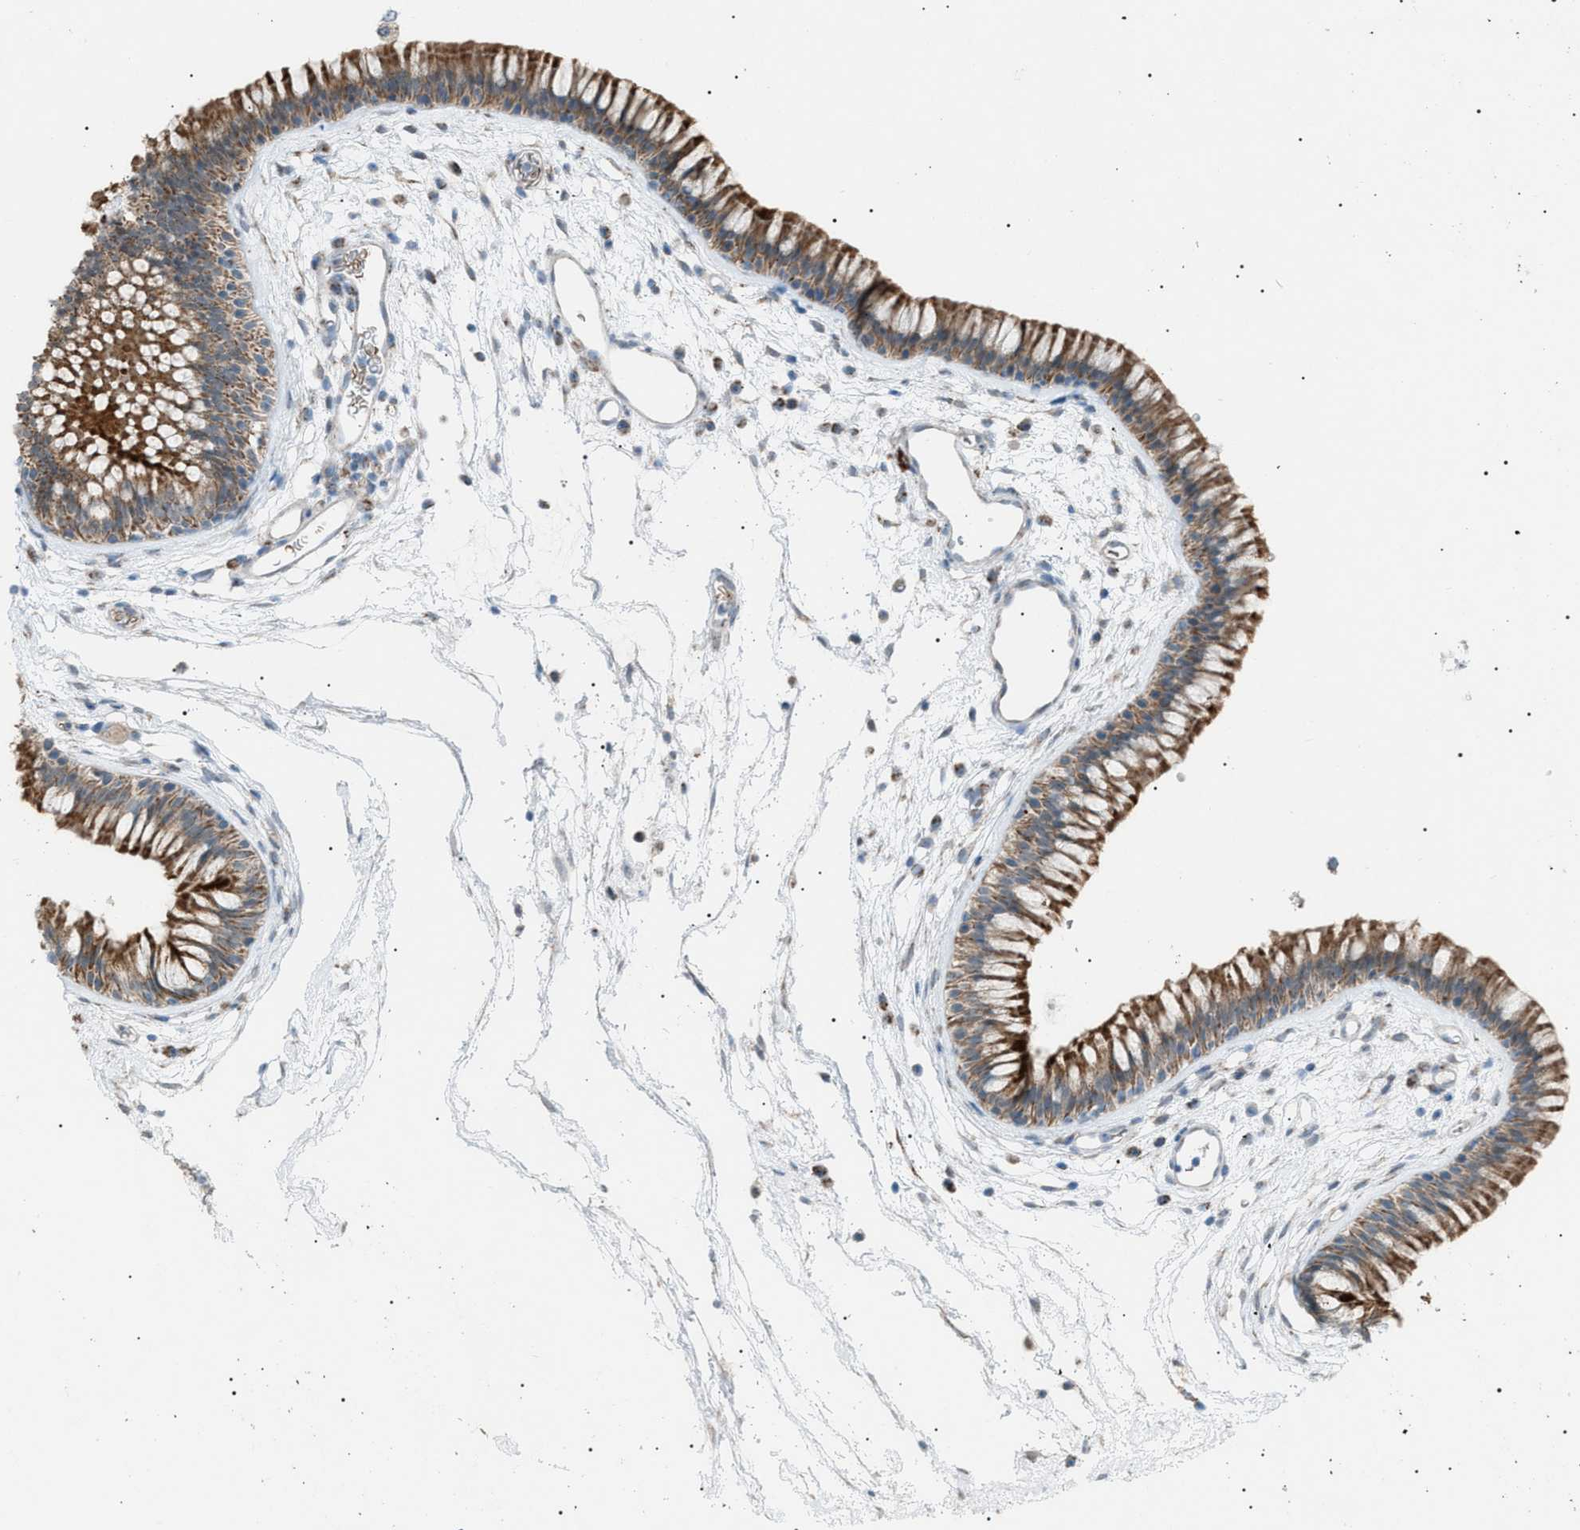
{"staining": {"intensity": "strong", "quantity": ">75%", "location": "cytoplasmic/membranous"}, "tissue": "nasopharynx", "cell_type": "Respiratory epithelial cells", "image_type": "normal", "snomed": [{"axis": "morphology", "description": "Normal tissue, NOS"}, {"axis": "morphology", "description": "Inflammation, NOS"}, {"axis": "topography", "description": "Nasopharynx"}], "caption": "Immunohistochemical staining of unremarkable human nasopharynx exhibits >75% levels of strong cytoplasmic/membranous protein staining in approximately >75% of respiratory epithelial cells.", "gene": "ZNF516", "patient": {"sex": "male", "age": 48}}